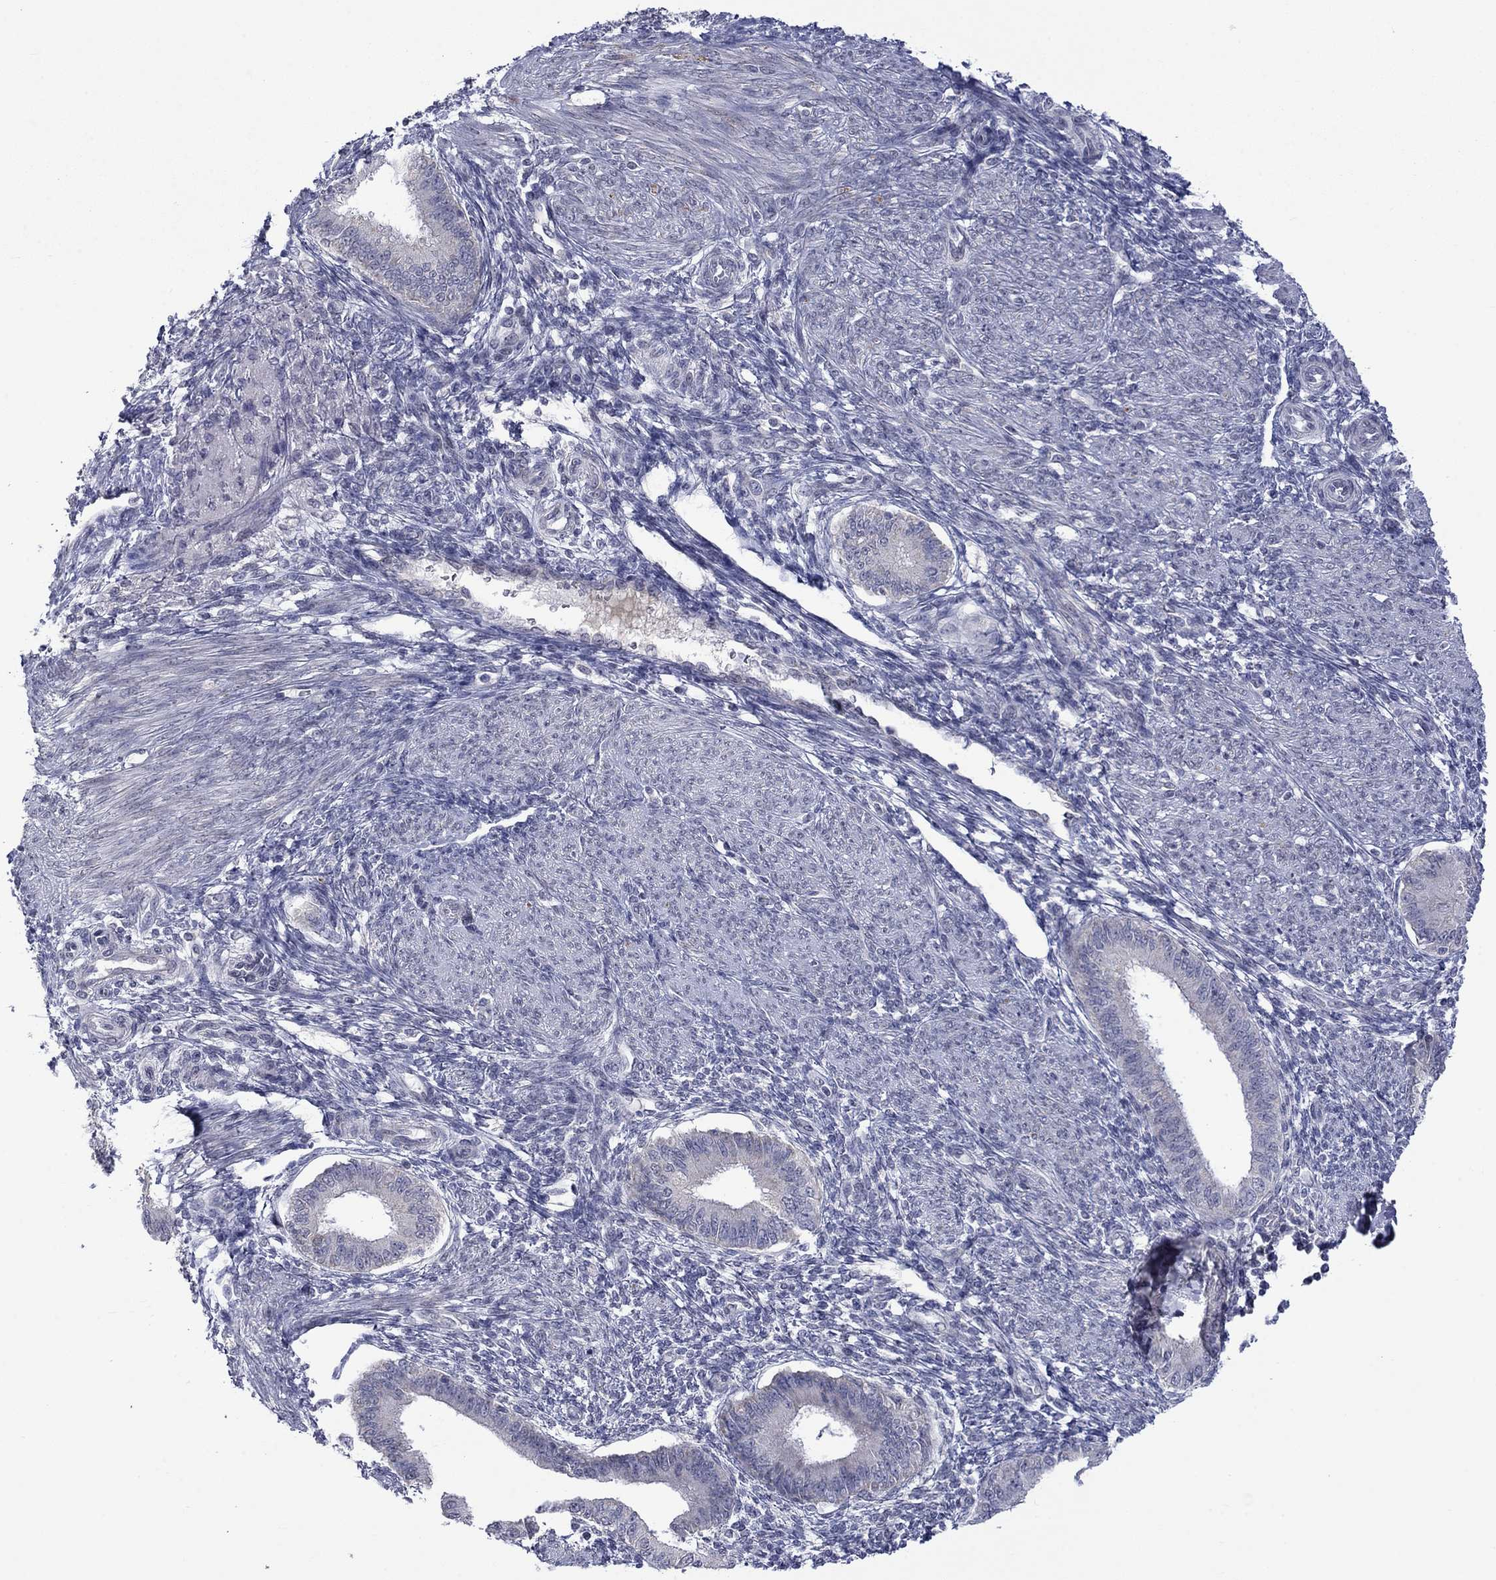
{"staining": {"intensity": "negative", "quantity": "none", "location": "none"}, "tissue": "endometrium", "cell_type": "Cells in endometrial stroma", "image_type": "normal", "snomed": [{"axis": "morphology", "description": "Normal tissue, NOS"}, {"axis": "topography", "description": "Endometrium"}], "caption": "Immunohistochemistry (IHC) micrograph of unremarkable endometrium stained for a protein (brown), which demonstrates no positivity in cells in endometrial stroma.", "gene": "KCNJ16", "patient": {"sex": "female", "age": 39}}